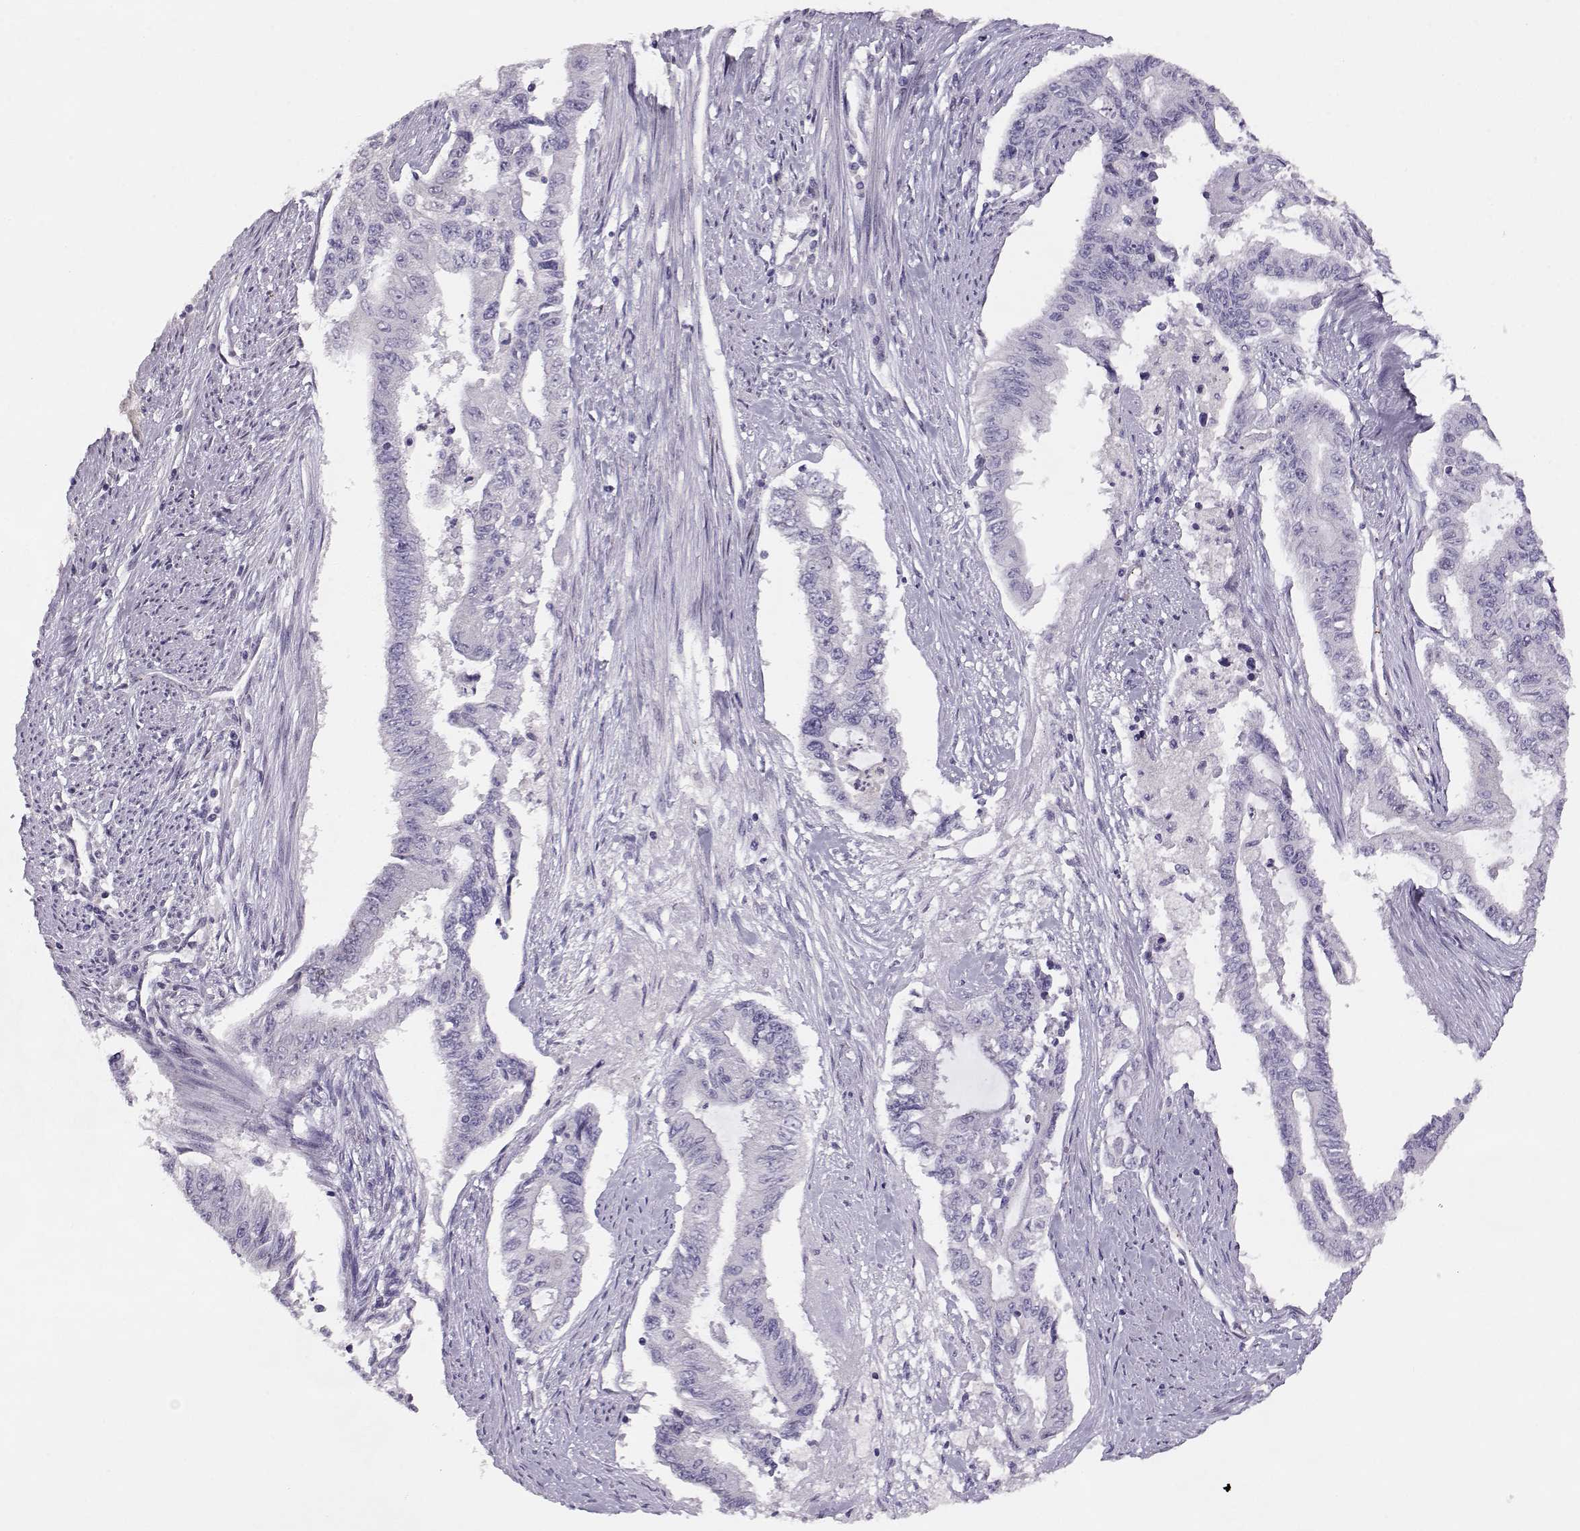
{"staining": {"intensity": "negative", "quantity": "none", "location": "none"}, "tissue": "endometrial cancer", "cell_type": "Tumor cells", "image_type": "cancer", "snomed": [{"axis": "morphology", "description": "Adenocarcinoma, NOS"}, {"axis": "topography", "description": "Uterus"}], "caption": "Endometrial cancer (adenocarcinoma) stained for a protein using IHC reveals no positivity tumor cells.", "gene": "ENDOU", "patient": {"sex": "female", "age": 59}}